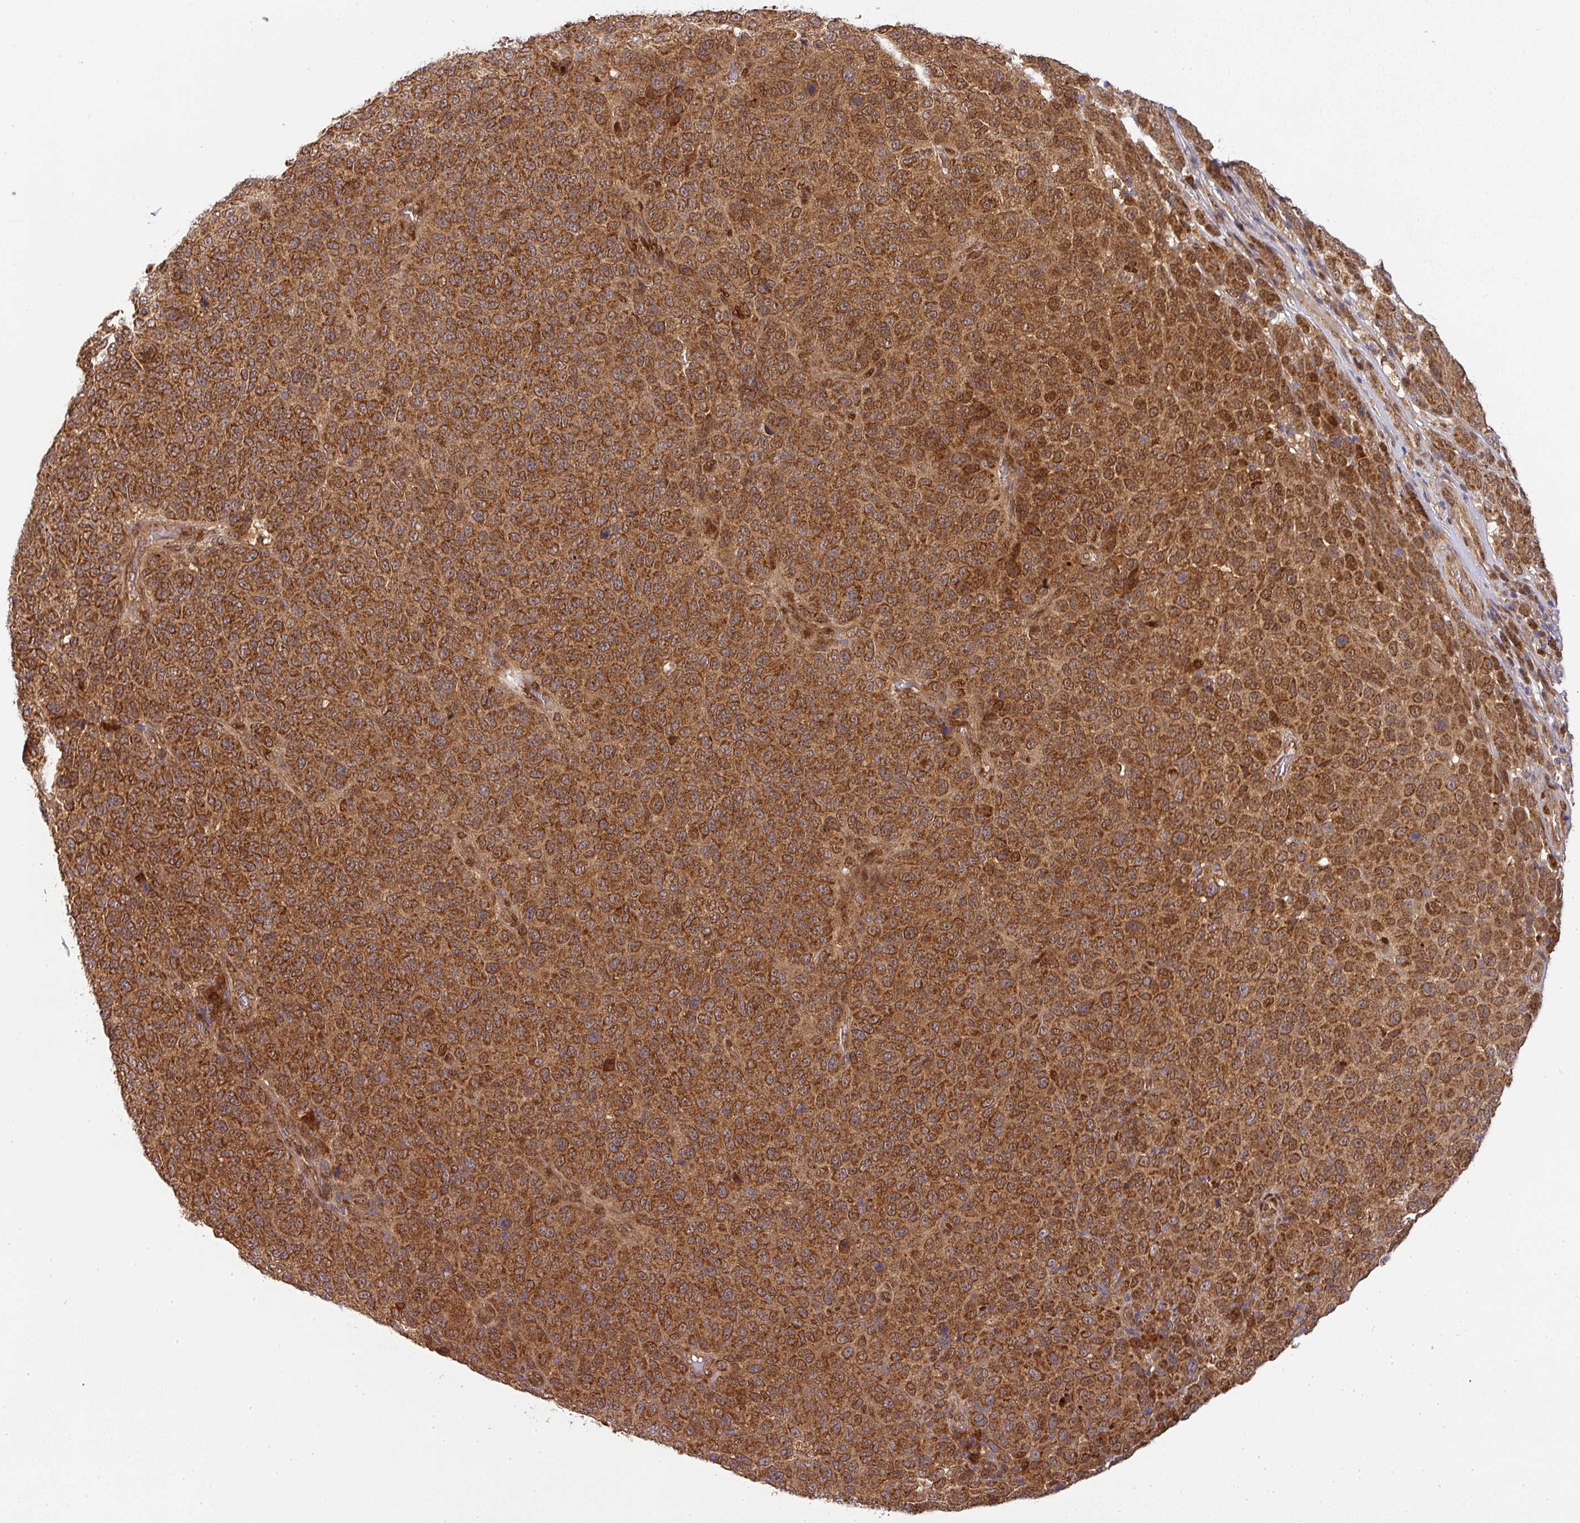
{"staining": {"intensity": "strong", "quantity": ">75%", "location": "cytoplasmic/membranous"}, "tissue": "melanoma", "cell_type": "Tumor cells", "image_type": "cancer", "snomed": [{"axis": "morphology", "description": "Malignant melanoma, NOS"}, {"axis": "topography", "description": "Skin"}], "caption": "Immunohistochemical staining of human malignant melanoma shows high levels of strong cytoplasmic/membranous protein staining in about >75% of tumor cells.", "gene": "MALSU1", "patient": {"sex": "male", "age": 49}}